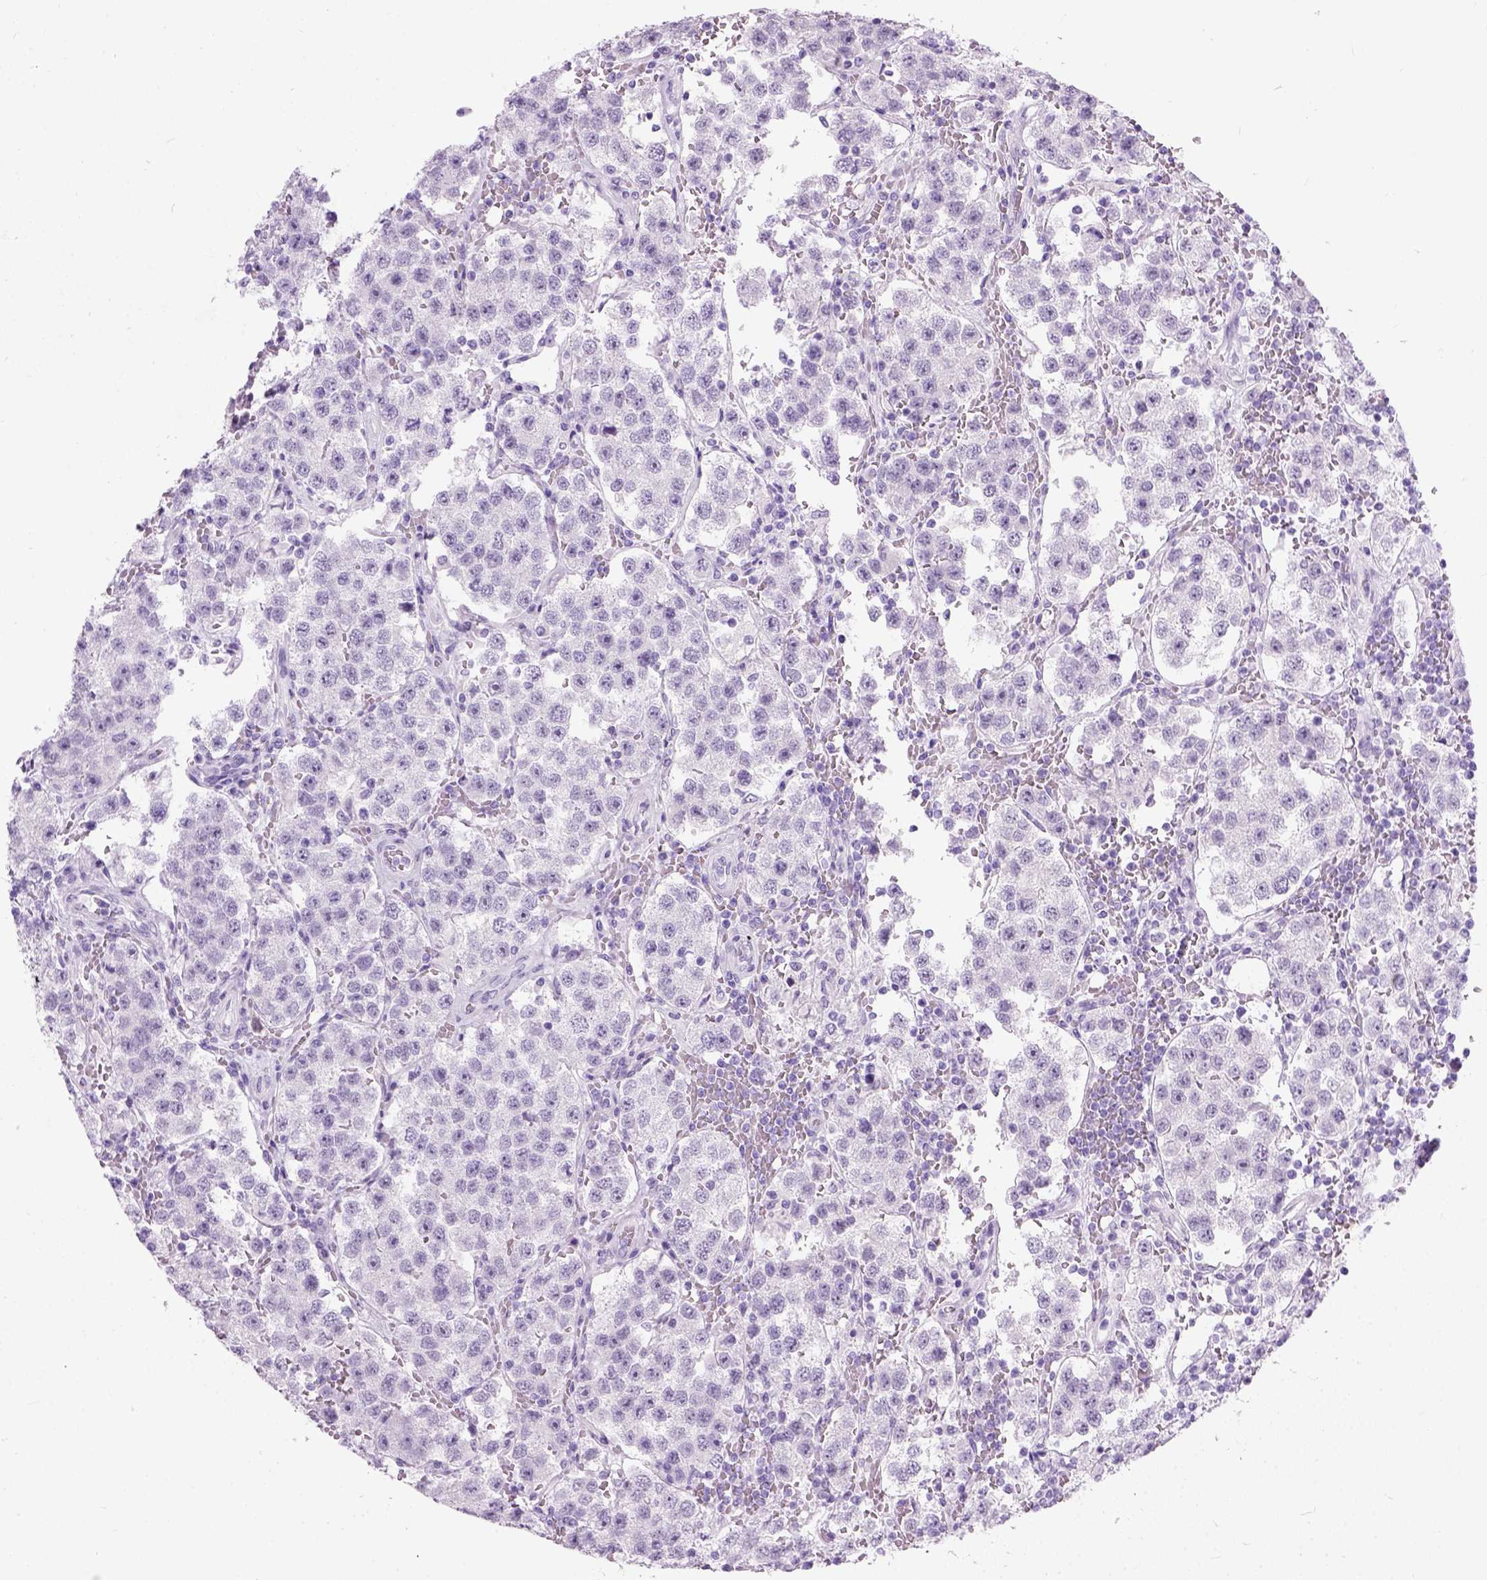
{"staining": {"intensity": "negative", "quantity": "none", "location": "none"}, "tissue": "testis cancer", "cell_type": "Tumor cells", "image_type": "cancer", "snomed": [{"axis": "morphology", "description": "Seminoma, NOS"}, {"axis": "topography", "description": "Testis"}], "caption": "There is no significant staining in tumor cells of testis cancer (seminoma).", "gene": "AXDND1", "patient": {"sex": "male", "age": 37}}